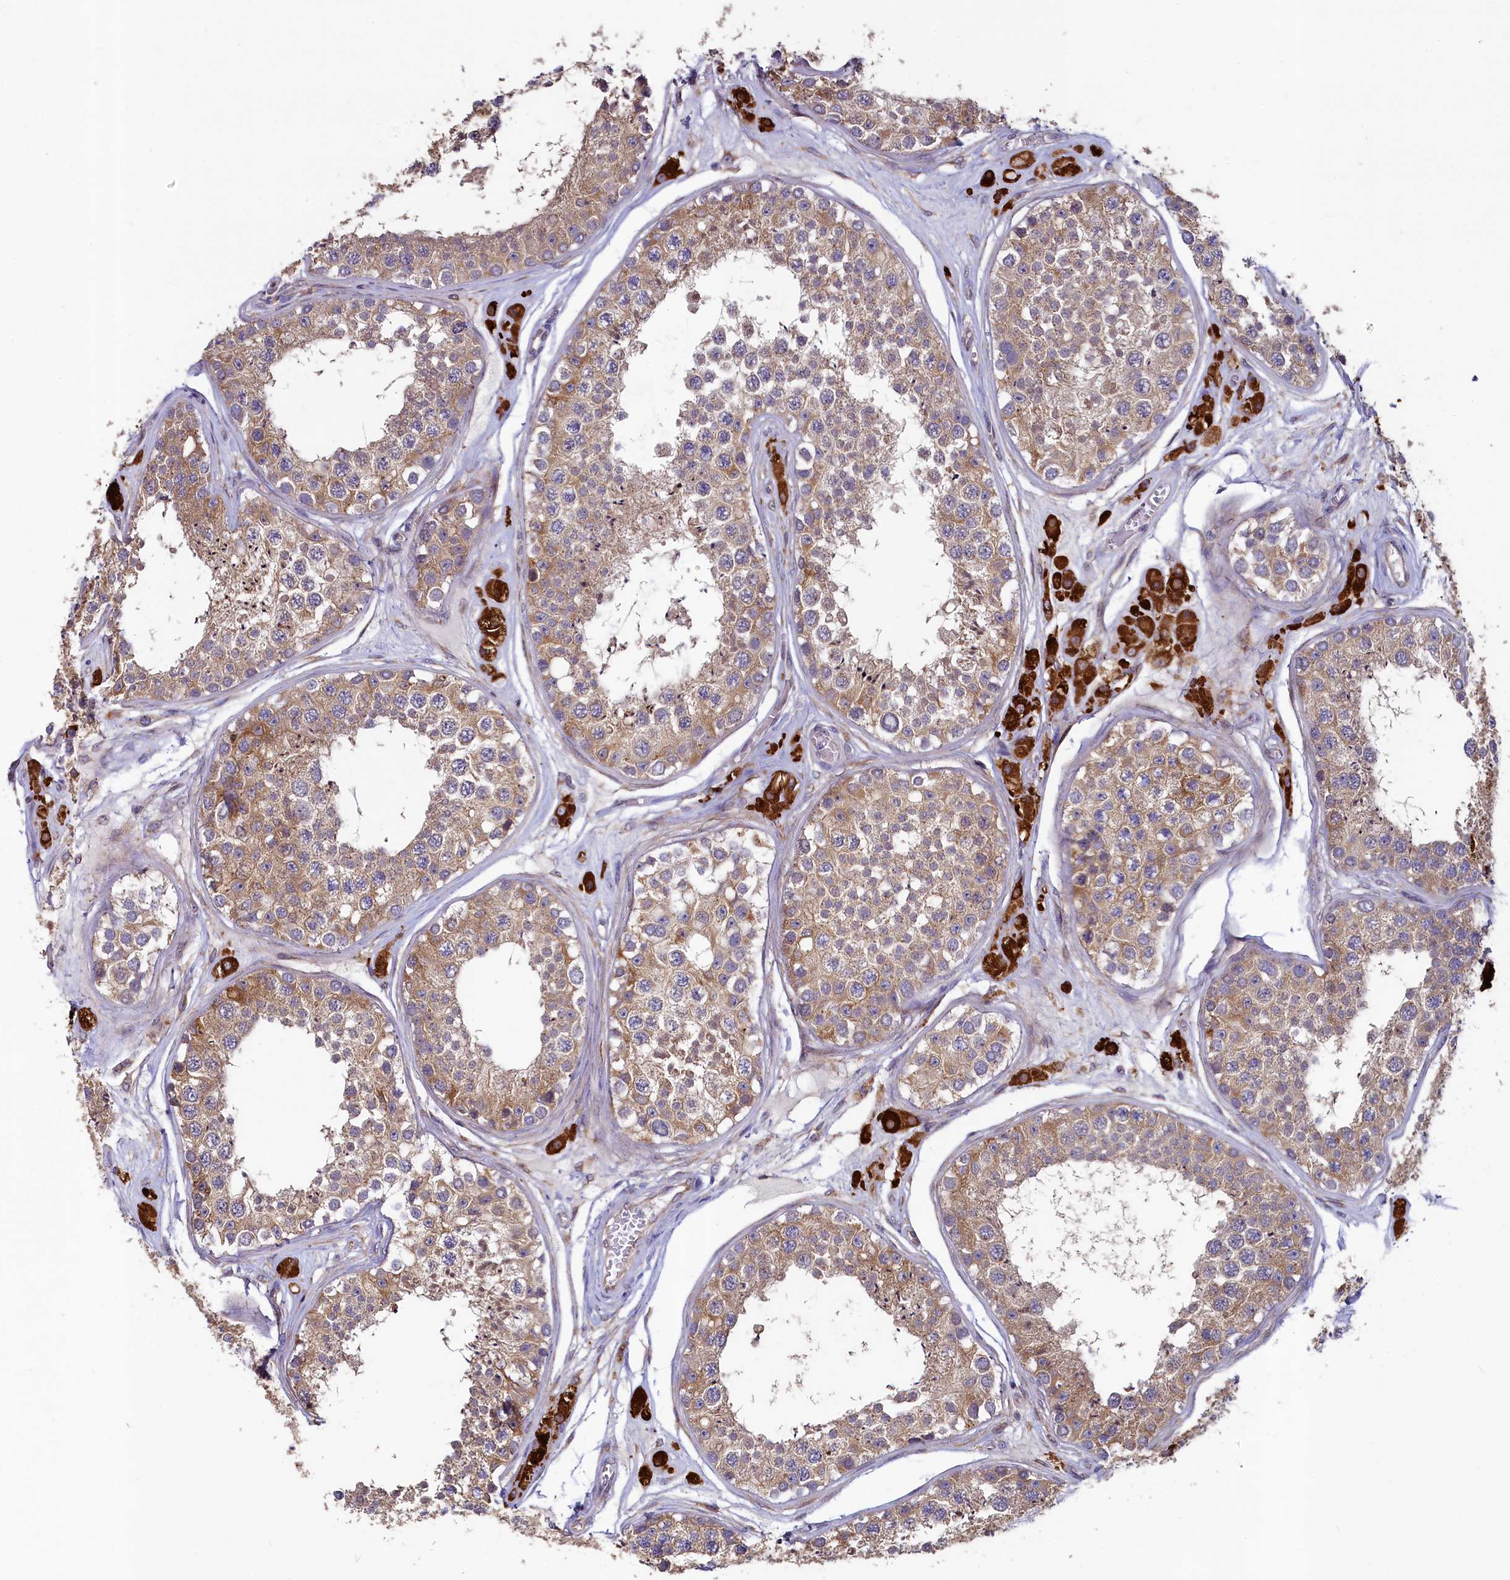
{"staining": {"intensity": "moderate", "quantity": ">75%", "location": "cytoplasmic/membranous"}, "tissue": "testis", "cell_type": "Cells in seminiferous ducts", "image_type": "normal", "snomed": [{"axis": "morphology", "description": "Normal tissue, NOS"}, {"axis": "topography", "description": "Testis"}], "caption": "Testis stained for a protein (brown) reveals moderate cytoplasmic/membranous positive staining in approximately >75% of cells in seminiferous ducts.", "gene": "SPATA2L", "patient": {"sex": "male", "age": 25}}